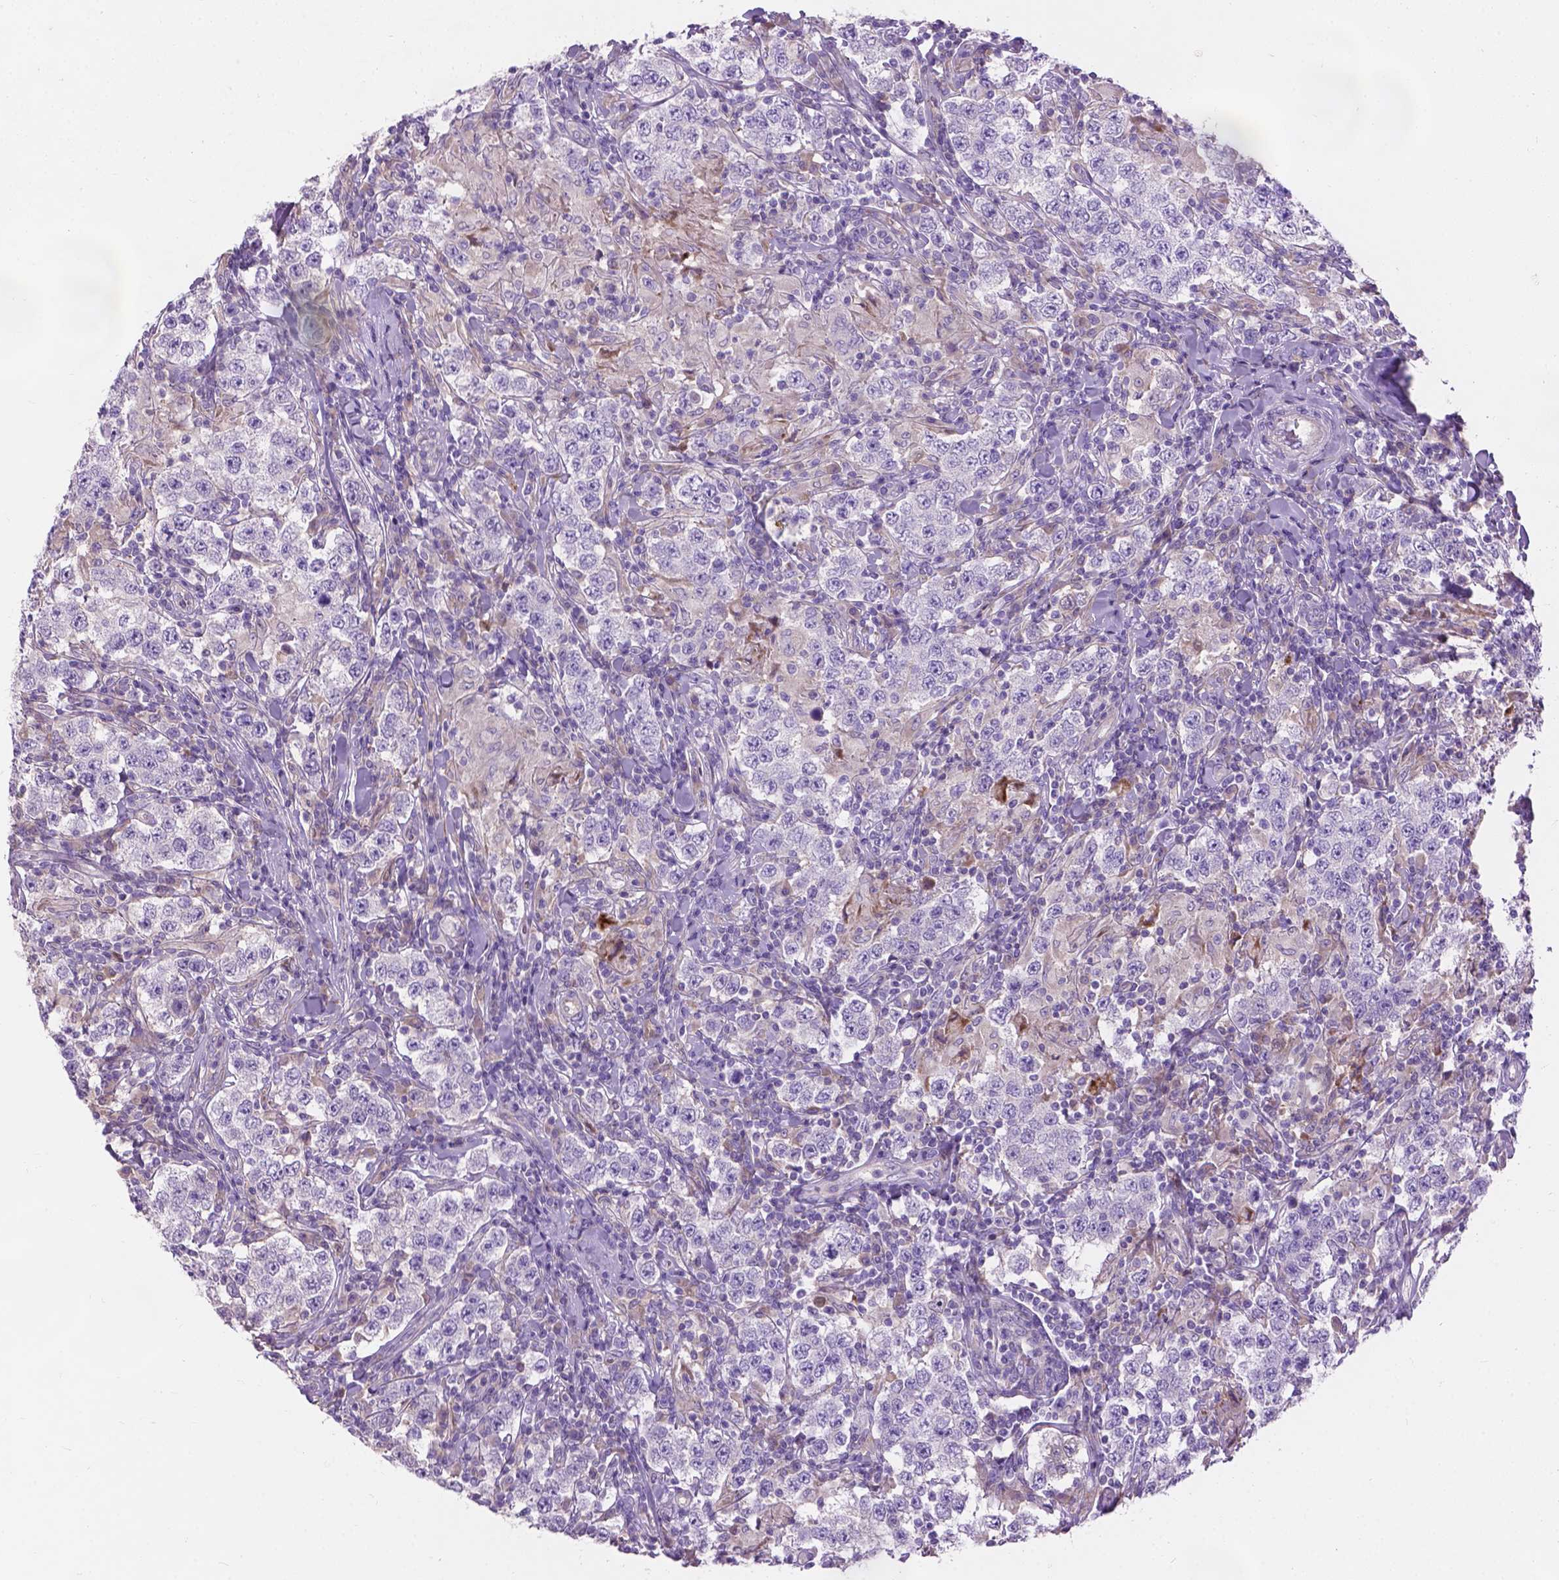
{"staining": {"intensity": "negative", "quantity": "none", "location": "none"}, "tissue": "testis cancer", "cell_type": "Tumor cells", "image_type": "cancer", "snomed": [{"axis": "morphology", "description": "Seminoma, NOS"}, {"axis": "morphology", "description": "Carcinoma, Embryonal, NOS"}, {"axis": "topography", "description": "Testis"}], "caption": "Image shows no protein expression in tumor cells of seminoma (testis) tissue.", "gene": "NOXO1", "patient": {"sex": "male", "age": 41}}